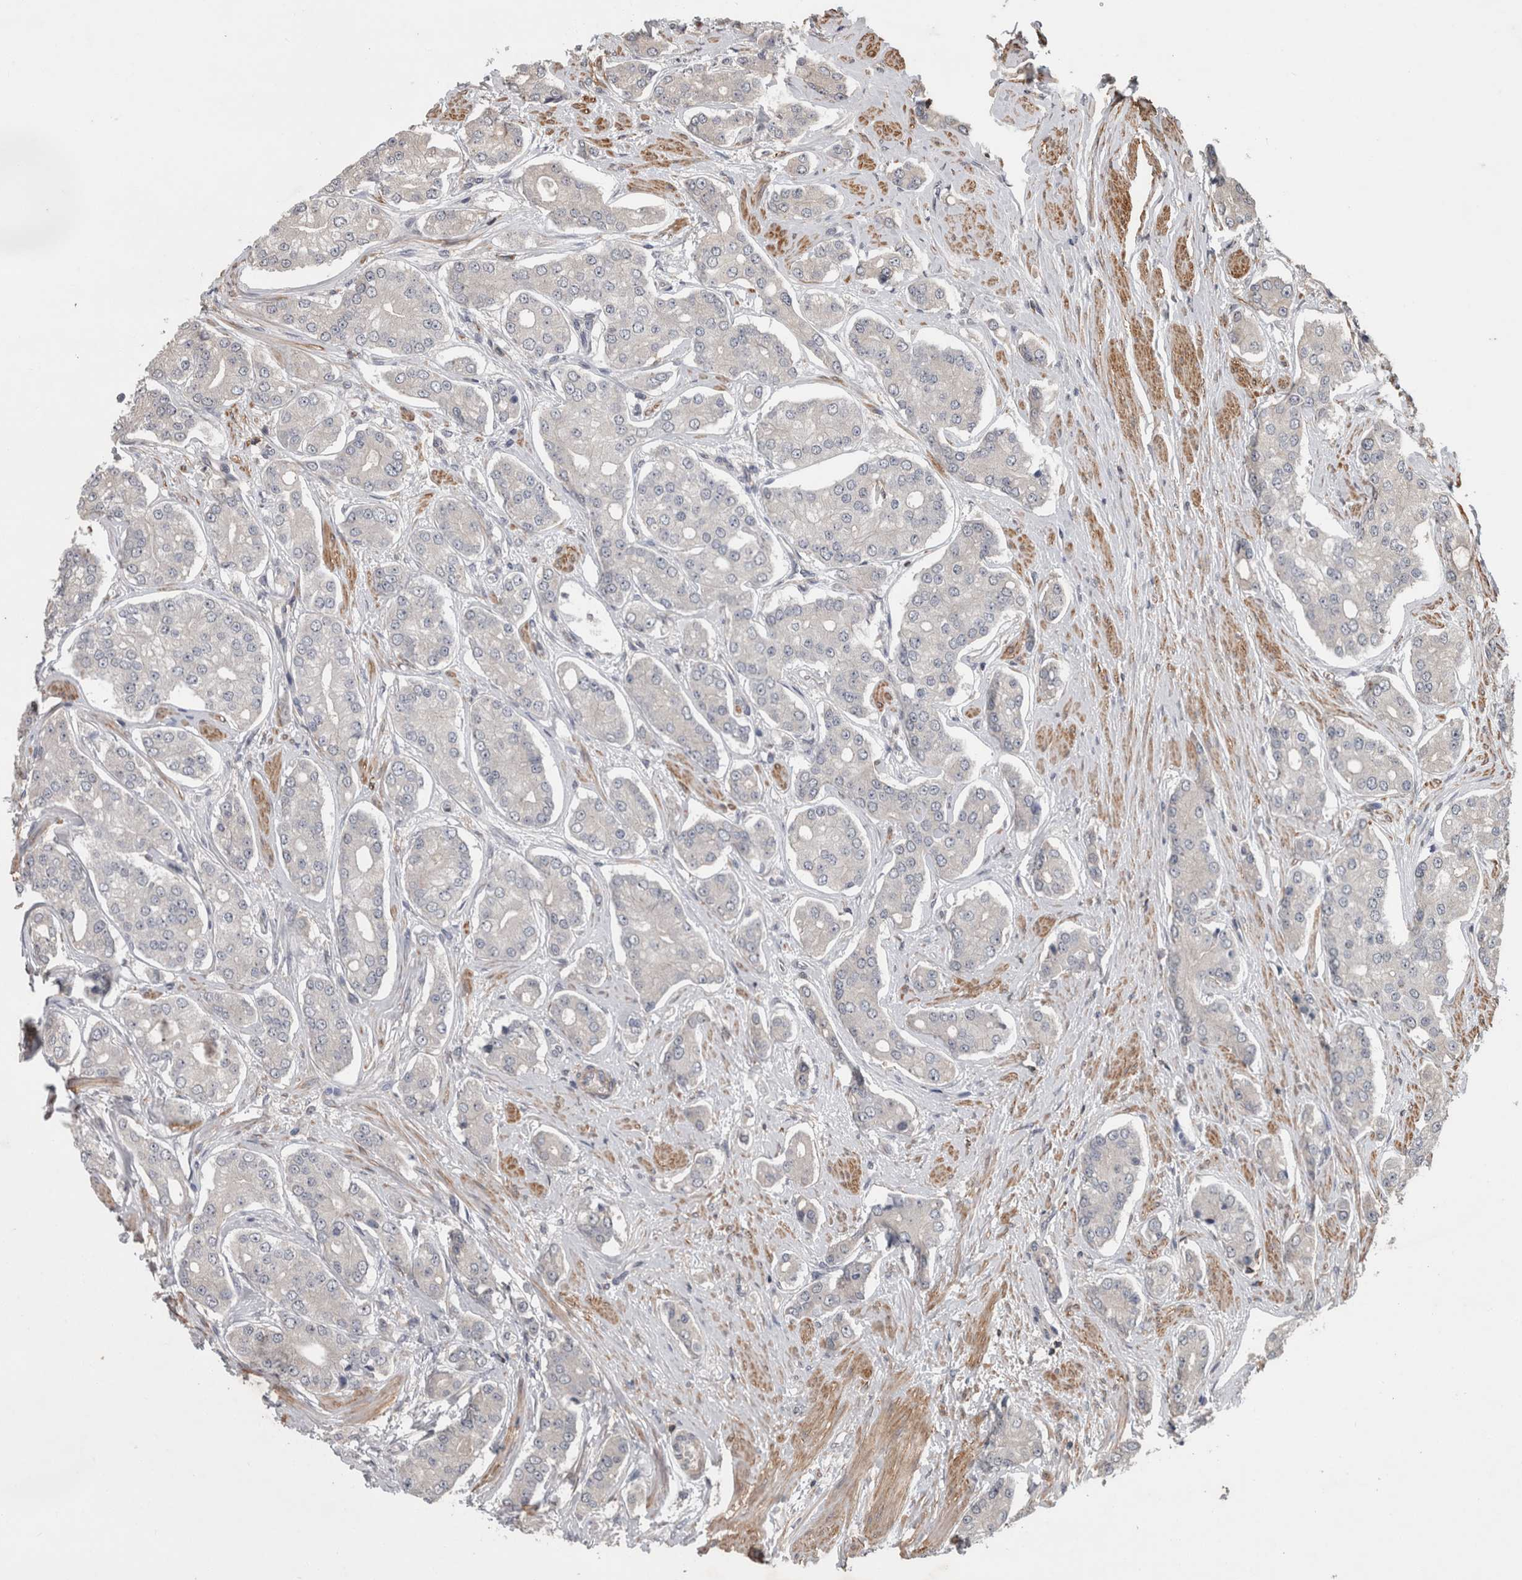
{"staining": {"intensity": "negative", "quantity": "none", "location": "none"}, "tissue": "prostate cancer", "cell_type": "Tumor cells", "image_type": "cancer", "snomed": [{"axis": "morphology", "description": "Adenocarcinoma, High grade"}, {"axis": "topography", "description": "Prostate"}], "caption": "Tumor cells show no significant protein expression in high-grade adenocarcinoma (prostate).", "gene": "SPATA48", "patient": {"sex": "male", "age": 71}}